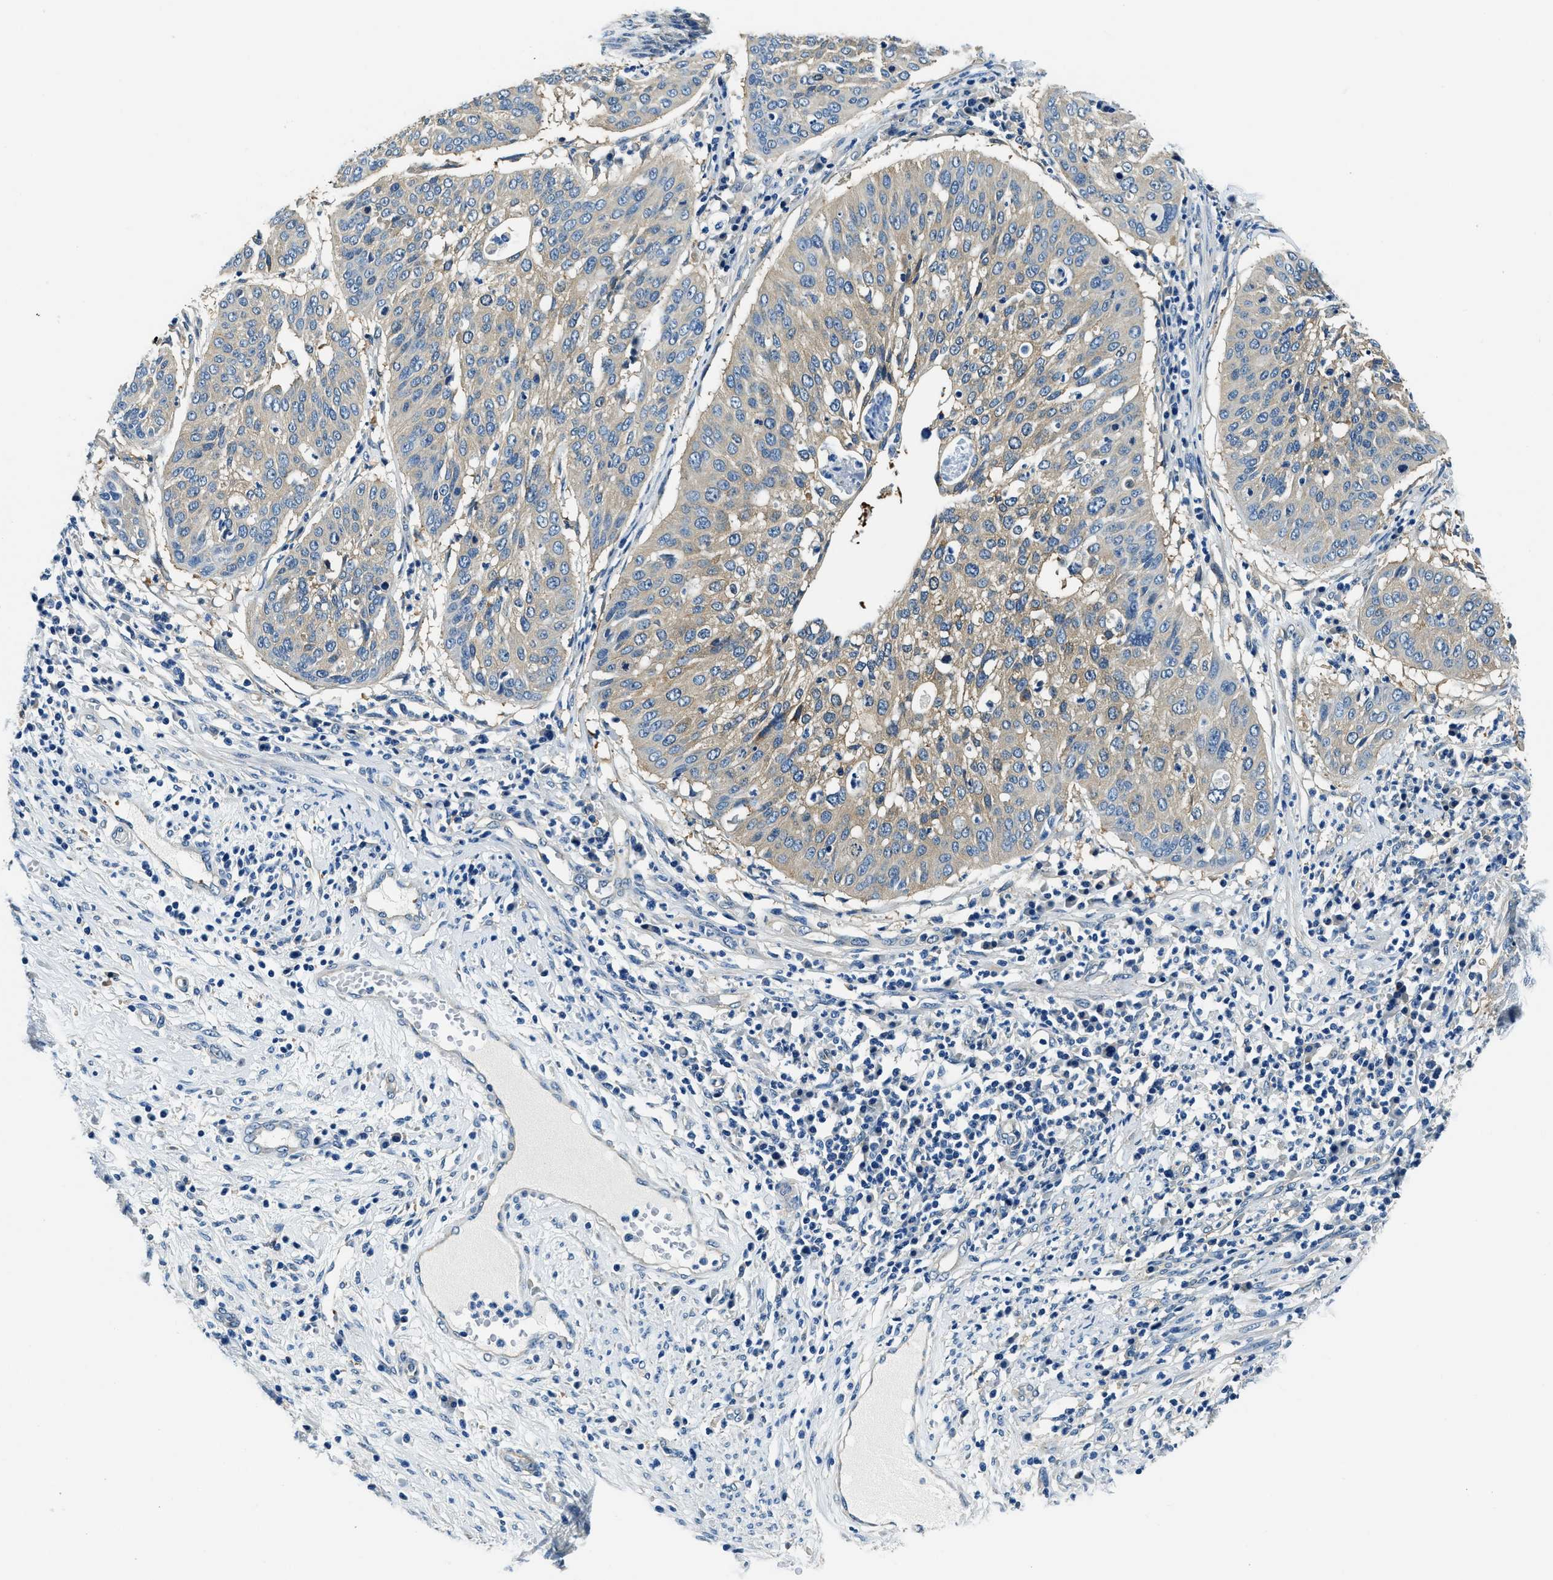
{"staining": {"intensity": "weak", "quantity": ">75%", "location": "cytoplasmic/membranous"}, "tissue": "cervical cancer", "cell_type": "Tumor cells", "image_type": "cancer", "snomed": [{"axis": "morphology", "description": "Normal tissue, NOS"}, {"axis": "morphology", "description": "Squamous cell carcinoma, NOS"}, {"axis": "topography", "description": "Cervix"}], "caption": "Protein expression by IHC displays weak cytoplasmic/membranous staining in approximately >75% of tumor cells in cervical squamous cell carcinoma. (Brightfield microscopy of DAB IHC at high magnification).", "gene": "TWF1", "patient": {"sex": "female", "age": 39}}